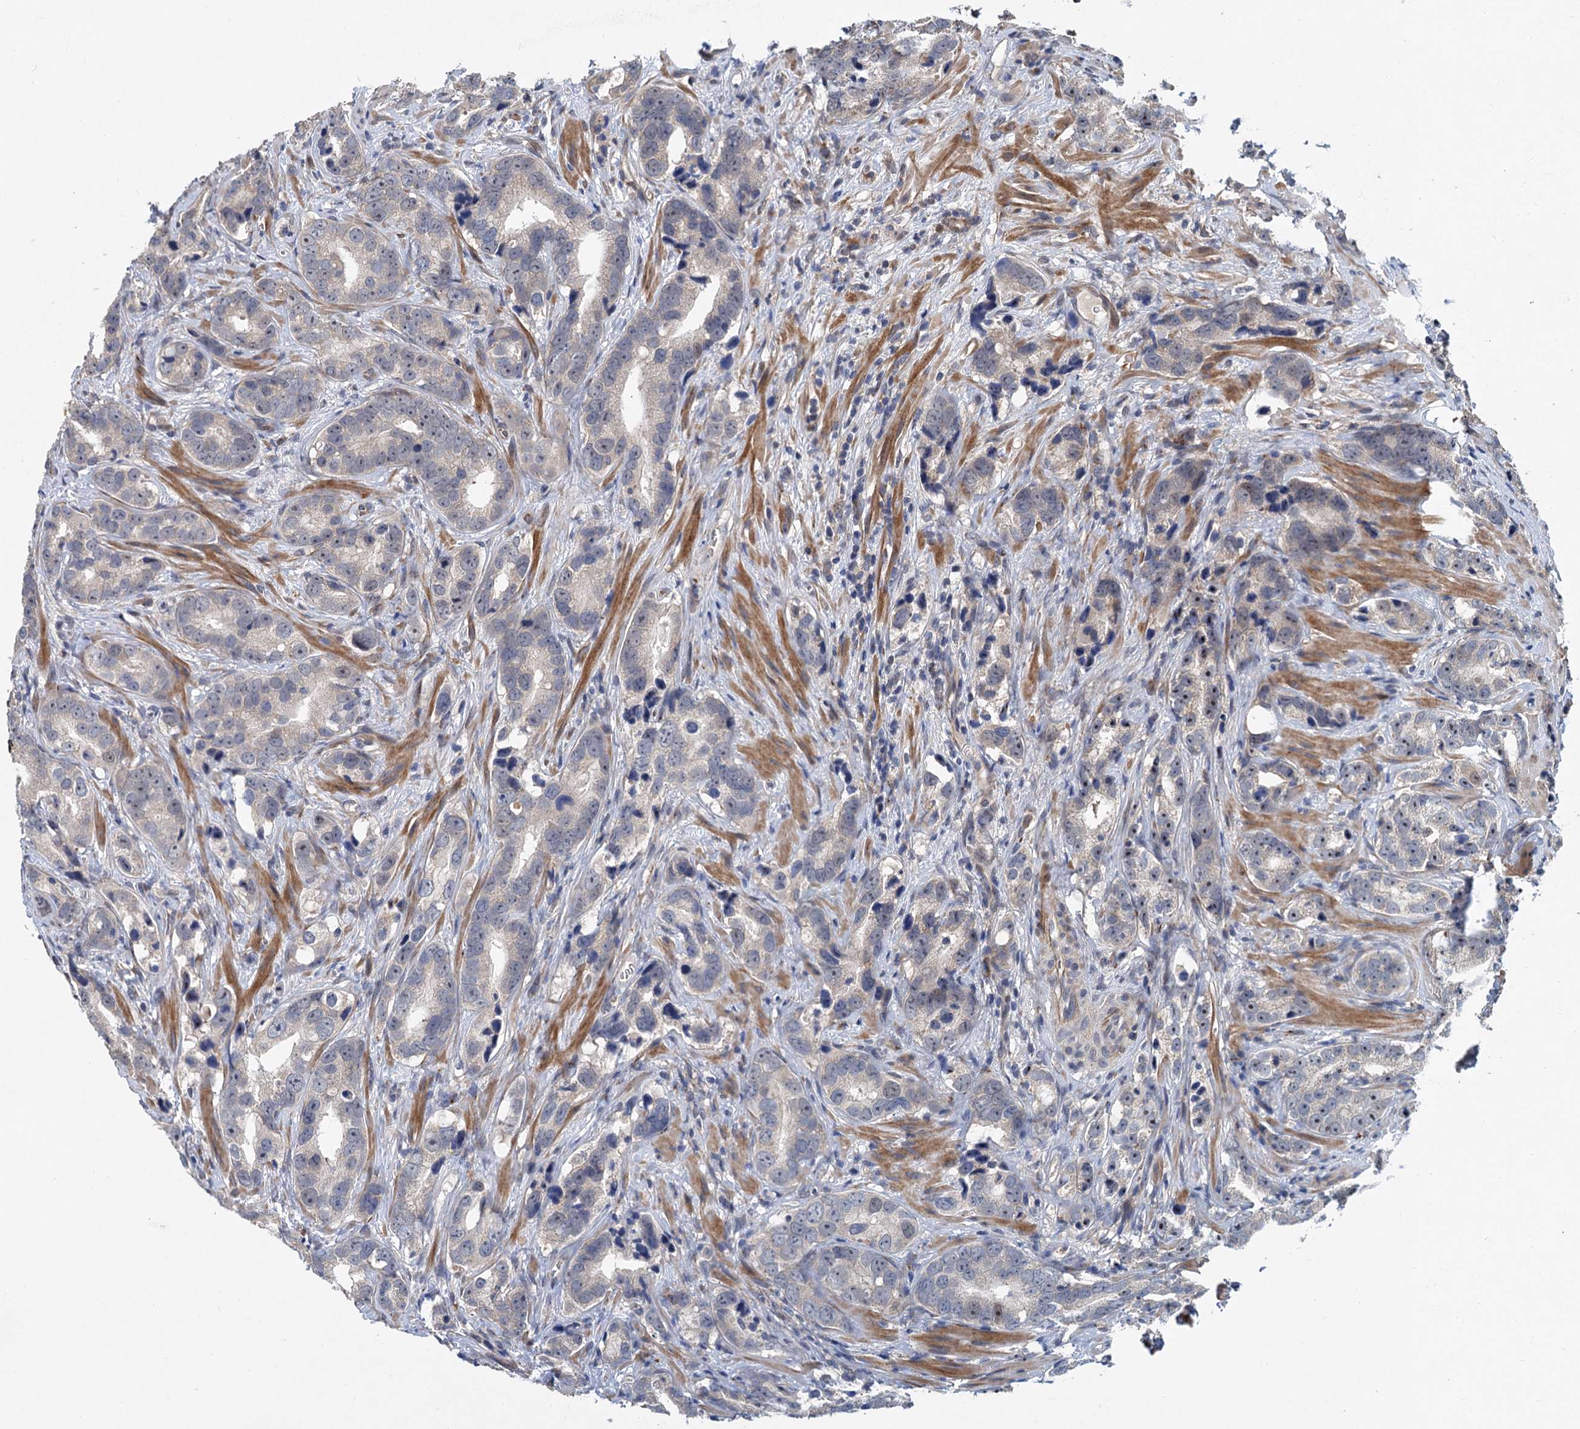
{"staining": {"intensity": "weak", "quantity": "25%-75%", "location": "cytoplasmic/membranous"}, "tissue": "prostate cancer", "cell_type": "Tumor cells", "image_type": "cancer", "snomed": [{"axis": "morphology", "description": "Adenocarcinoma, High grade"}, {"axis": "topography", "description": "Prostate"}], "caption": "Immunohistochemical staining of human prostate cancer (adenocarcinoma (high-grade)) shows low levels of weak cytoplasmic/membranous protein expression in approximately 25%-75% of tumor cells.", "gene": "TRAF7", "patient": {"sex": "male", "age": 62}}